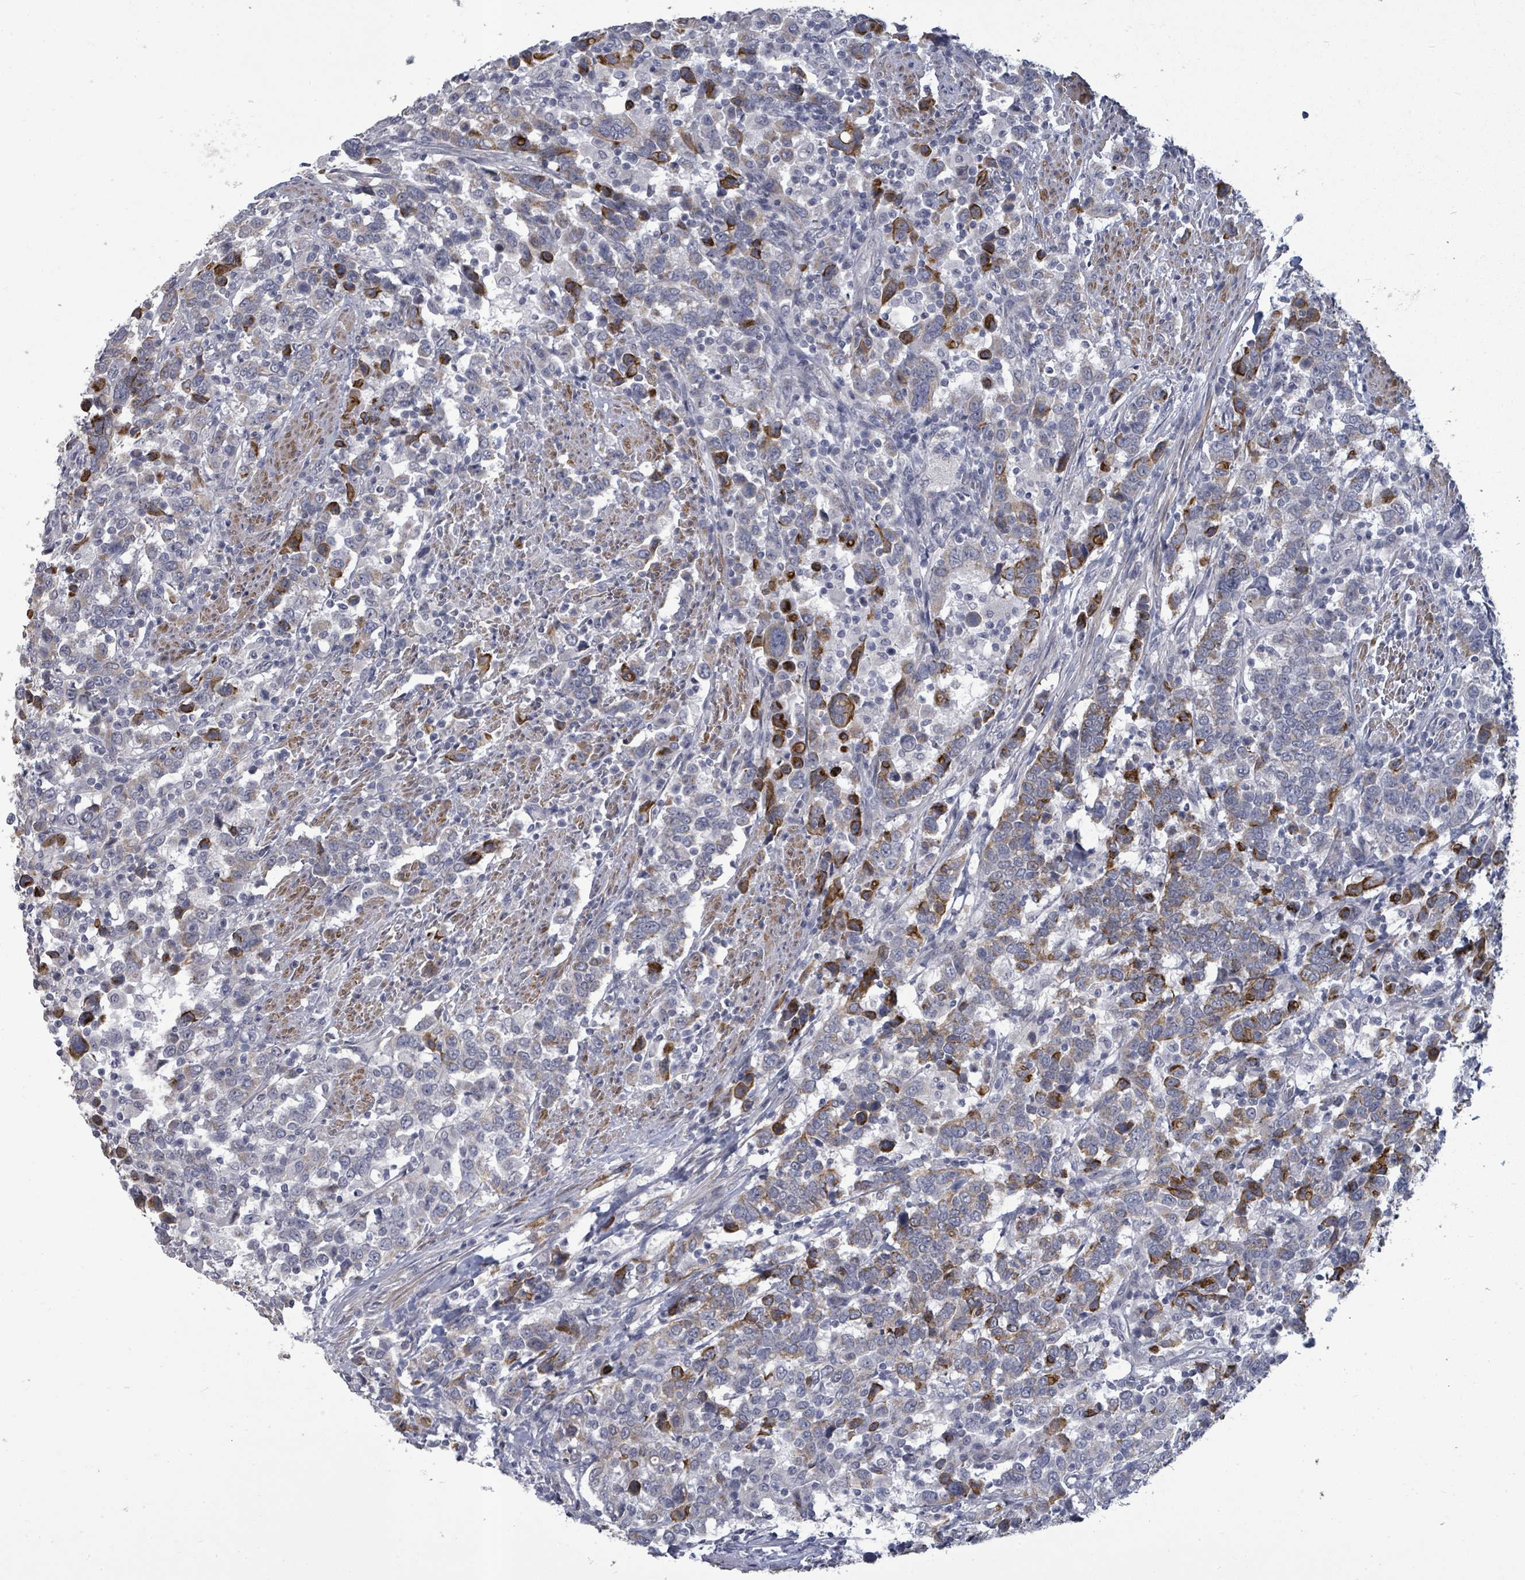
{"staining": {"intensity": "strong", "quantity": "<25%", "location": "cytoplasmic/membranous"}, "tissue": "urothelial cancer", "cell_type": "Tumor cells", "image_type": "cancer", "snomed": [{"axis": "morphology", "description": "Urothelial carcinoma, High grade"}, {"axis": "topography", "description": "Urinary bladder"}], "caption": "DAB (3,3'-diaminobenzidine) immunohistochemical staining of human urothelial carcinoma (high-grade) displays strong cytoplasmic/membranous protein positivity in approximately <25% of tumor cells.", "gene": "PTPN20", "patient": {"sex": "male", "age": 61}}